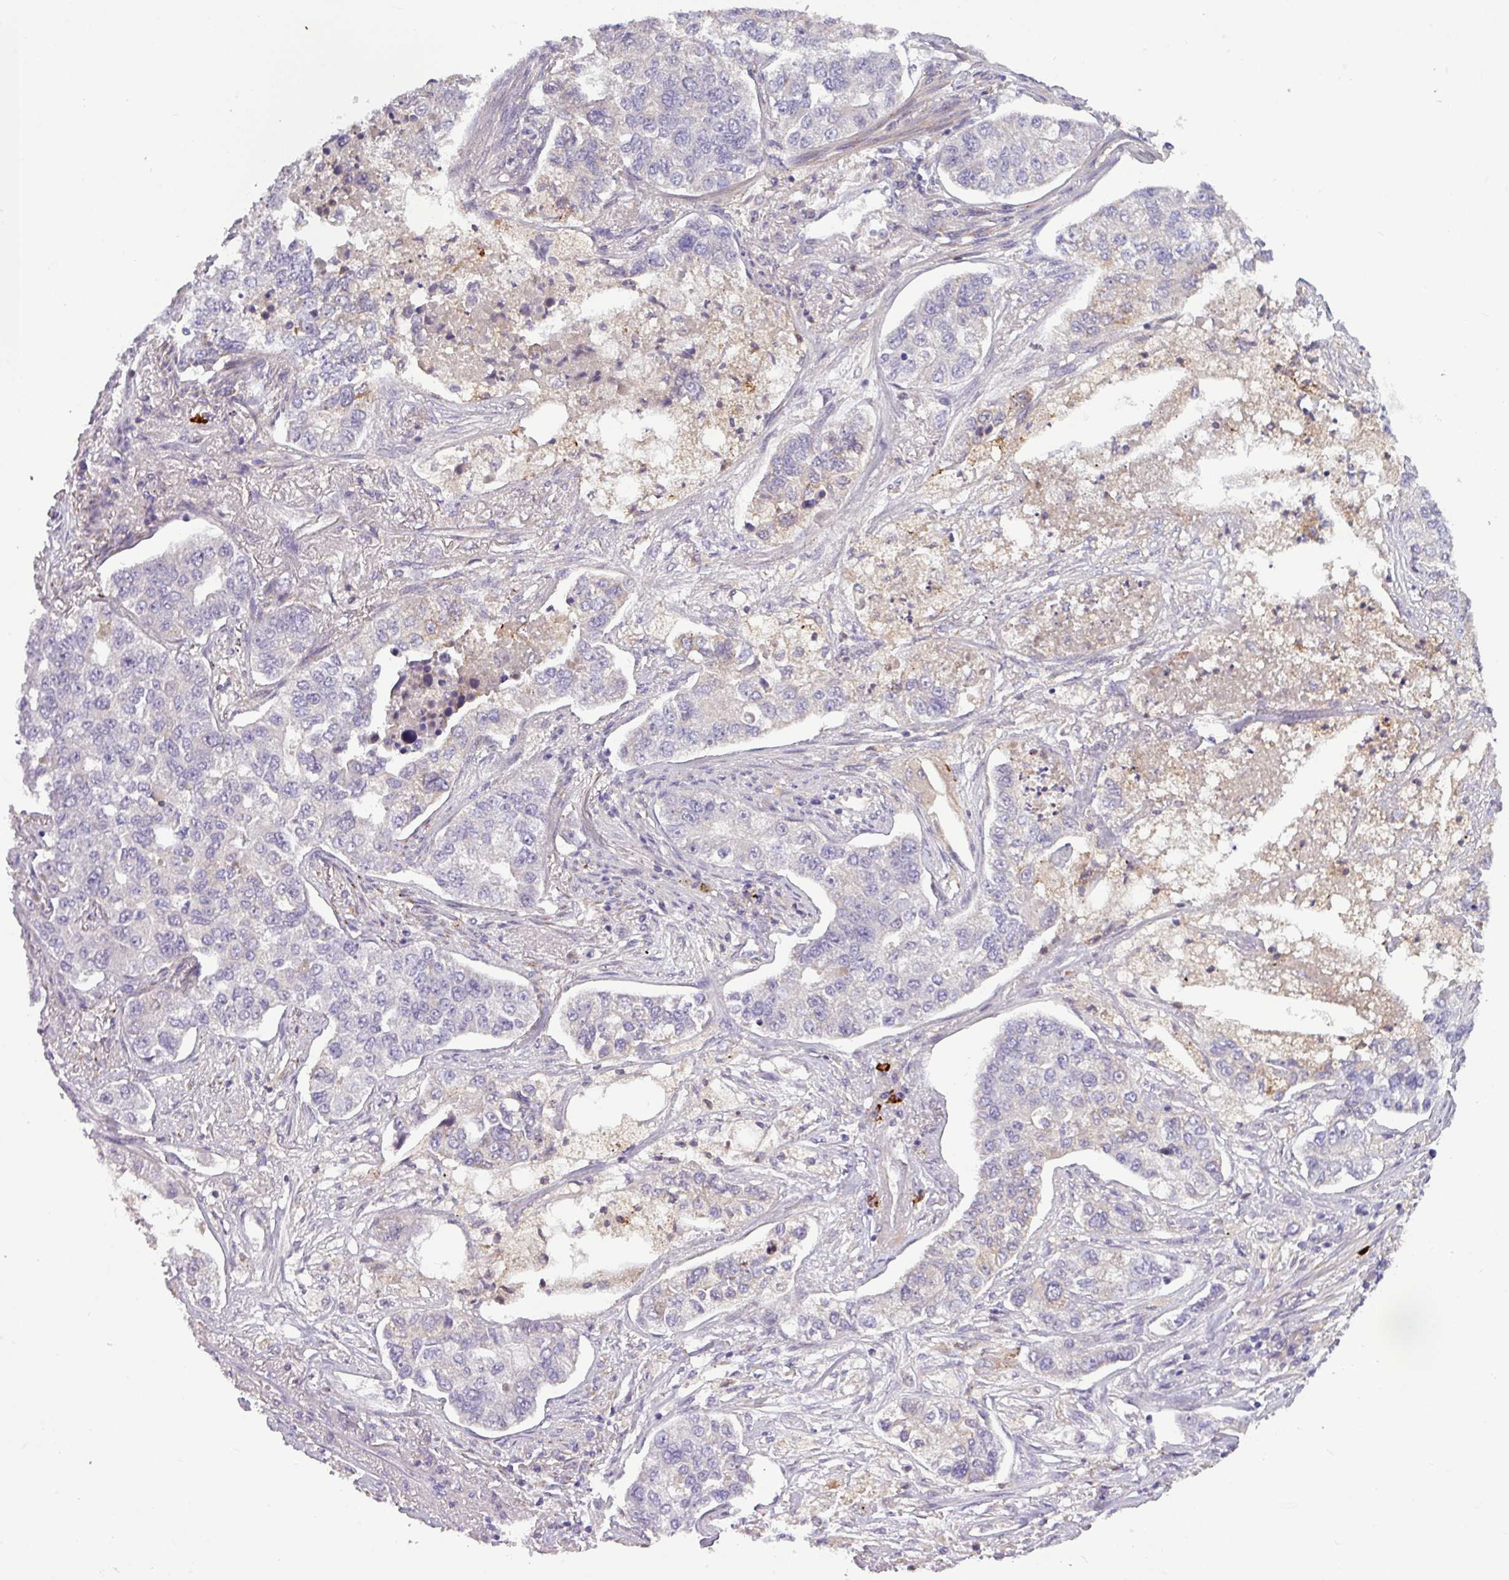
{"staining": {"intensity": "negative", "quantity": "none", "location": "none"}, "tissue": "lung cancer", "cell_type": "Tumor cells", "image_type": "cancer", "snomed": [{"axis": "morphology", "description": "Adenocarcinoma, NOS"}, {"axis": "topography", "description": "Lung"}], "caption": "Tumor cells show no significant staining in lung cancer.", "gene": "ZNF35", "patient": {"sex": "male", "age": 49}}